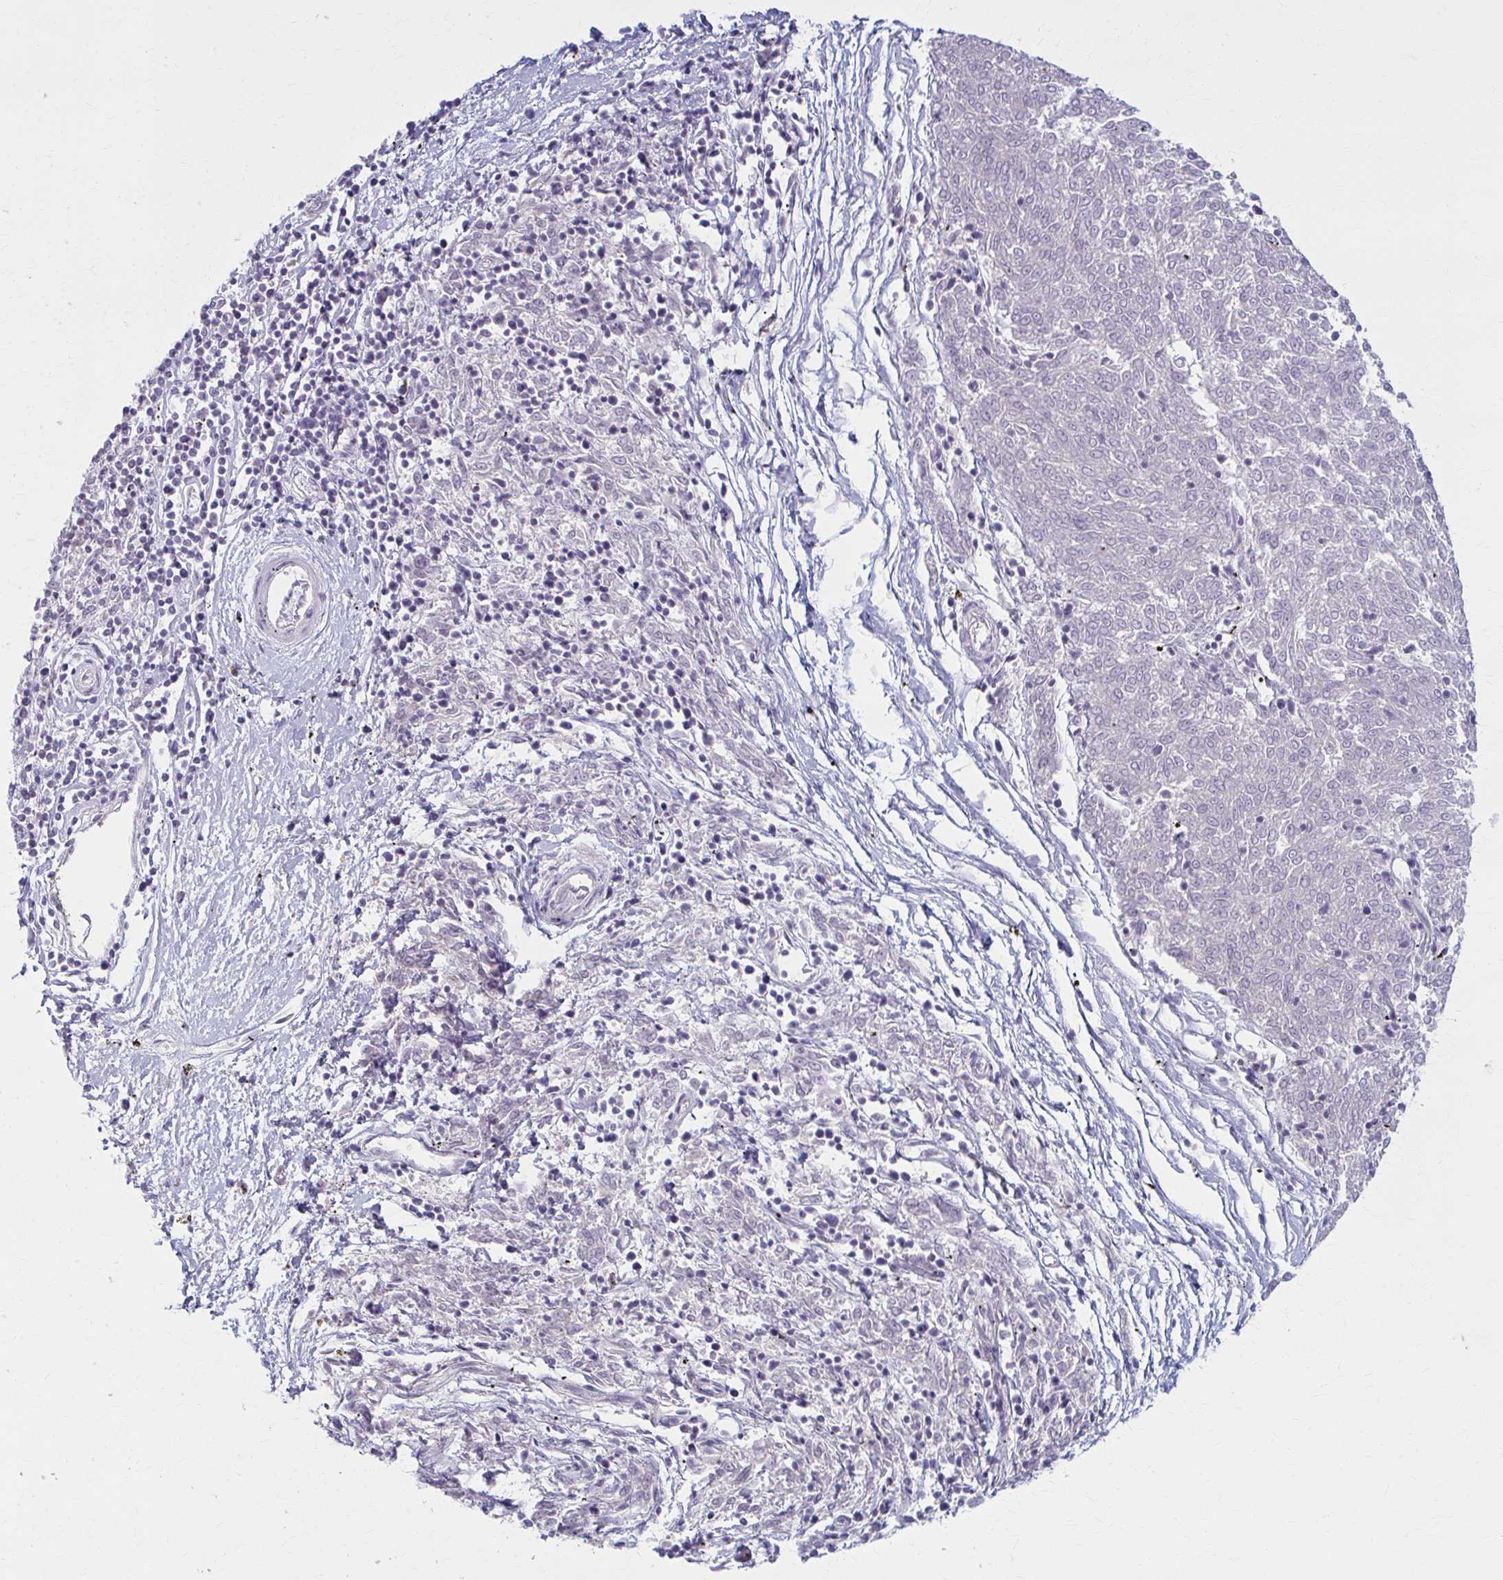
{"staining": {"intensity": "negative", "quantity": "none", "location": "none"}, "tissue": "melanoma", "cell_type": "Tumor cells", "image_type": "cancer", "snomed": [{"axis": "morphology", "description": "Malignant melanoma, NOS"}, {"axis": "topography", "description": "Skin"}], "caption": "High power microscopy photomicrograph of an immunohistochemistry (IHC) image of melanoma, revealing no significant staining in tumor cells.", "gene": "LDLRAP1", "patient": {"sex": "female", "age": 72}}